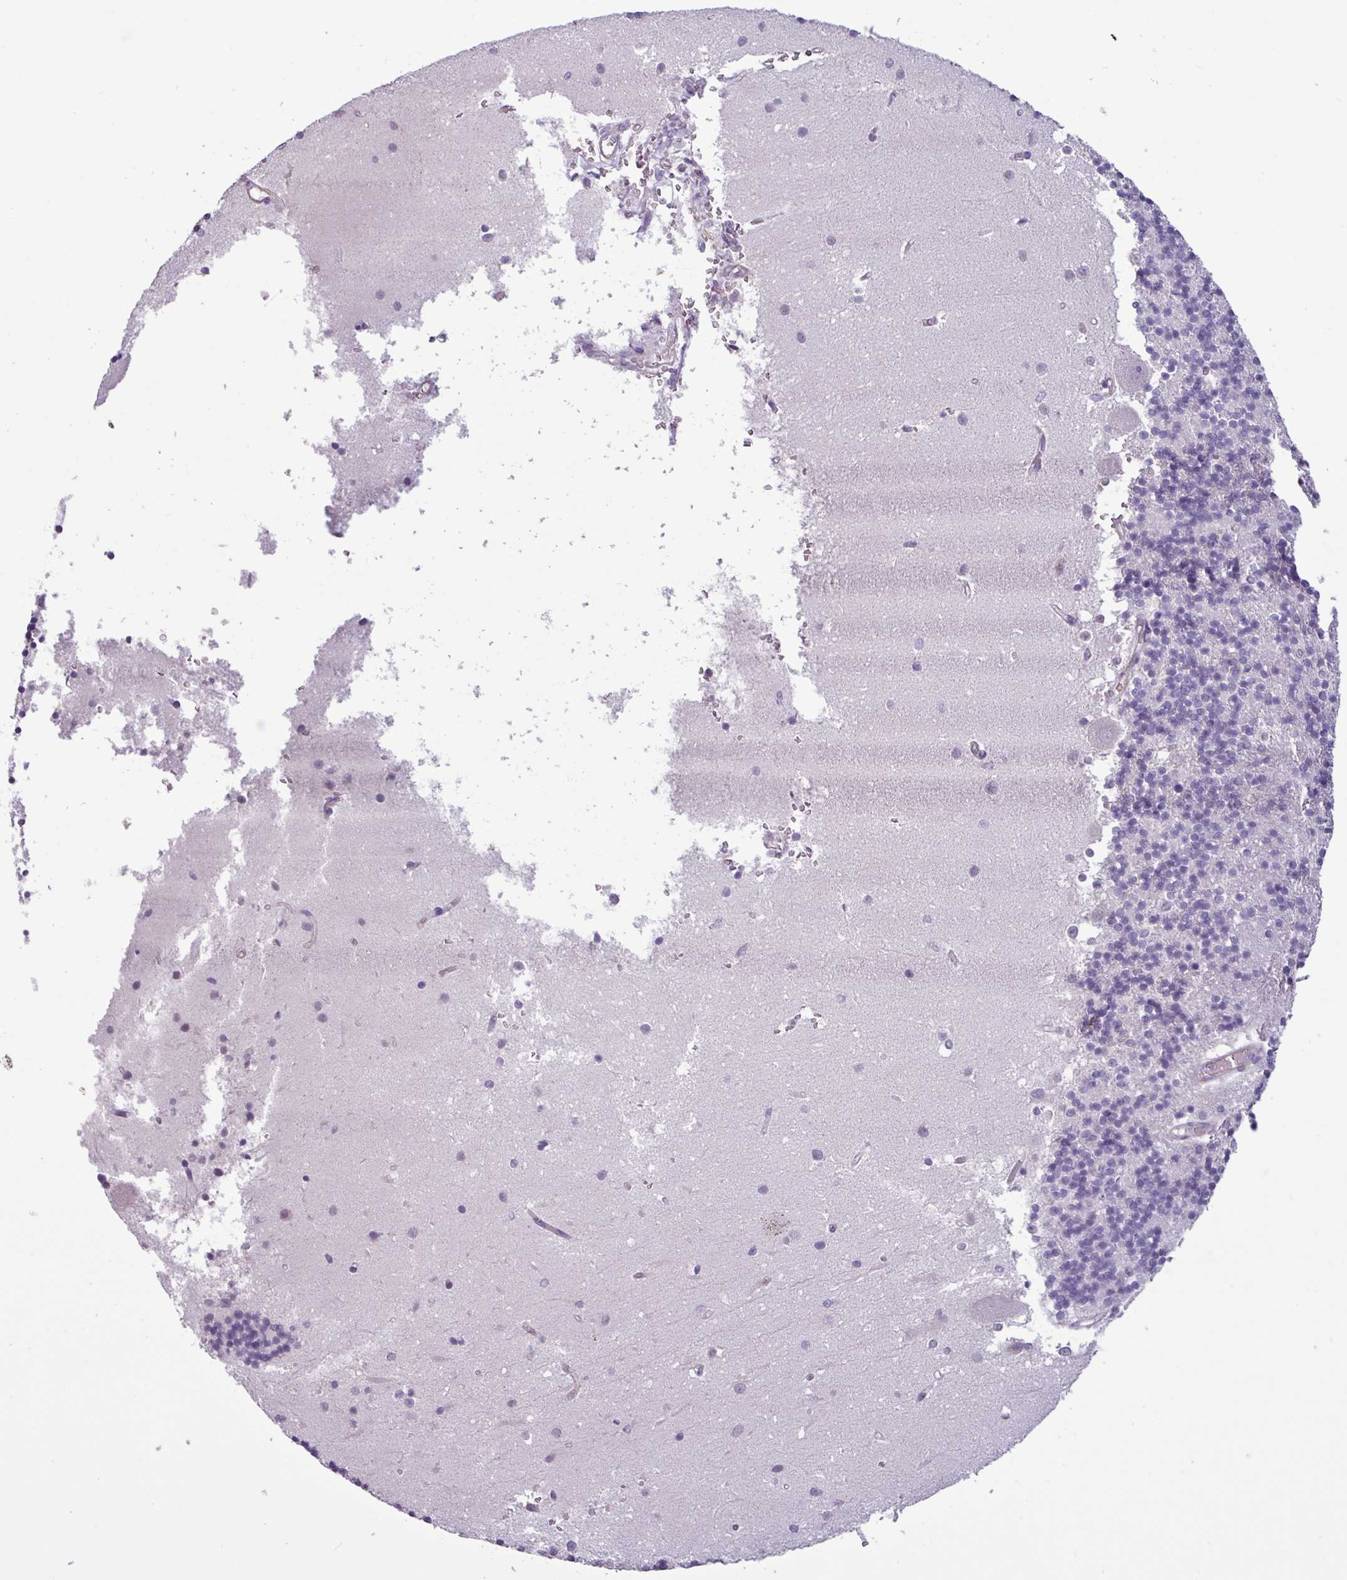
{"staining": {"intensity": "negative", "quantity": "none", "location": "none"}, "tissue": "cerebellum", "cell_type": "Cells in granular layer", "image_type": "normal", "snomed": [{"axis": "morphology", "description": "Normal tissue, NOS"}, {"axis": "topography", "description": "Cerebellum"}], "caption": "Cells in granular layer show no significant staining in unremarkable cerebellum. The staining is performed using DAB (3,3'-diaminobenzidine) brown chromogen with nuclei counter-stained in using hematoxylin.", "gene": "CD8A", "patient": {"sex": "male", "age": 54}}